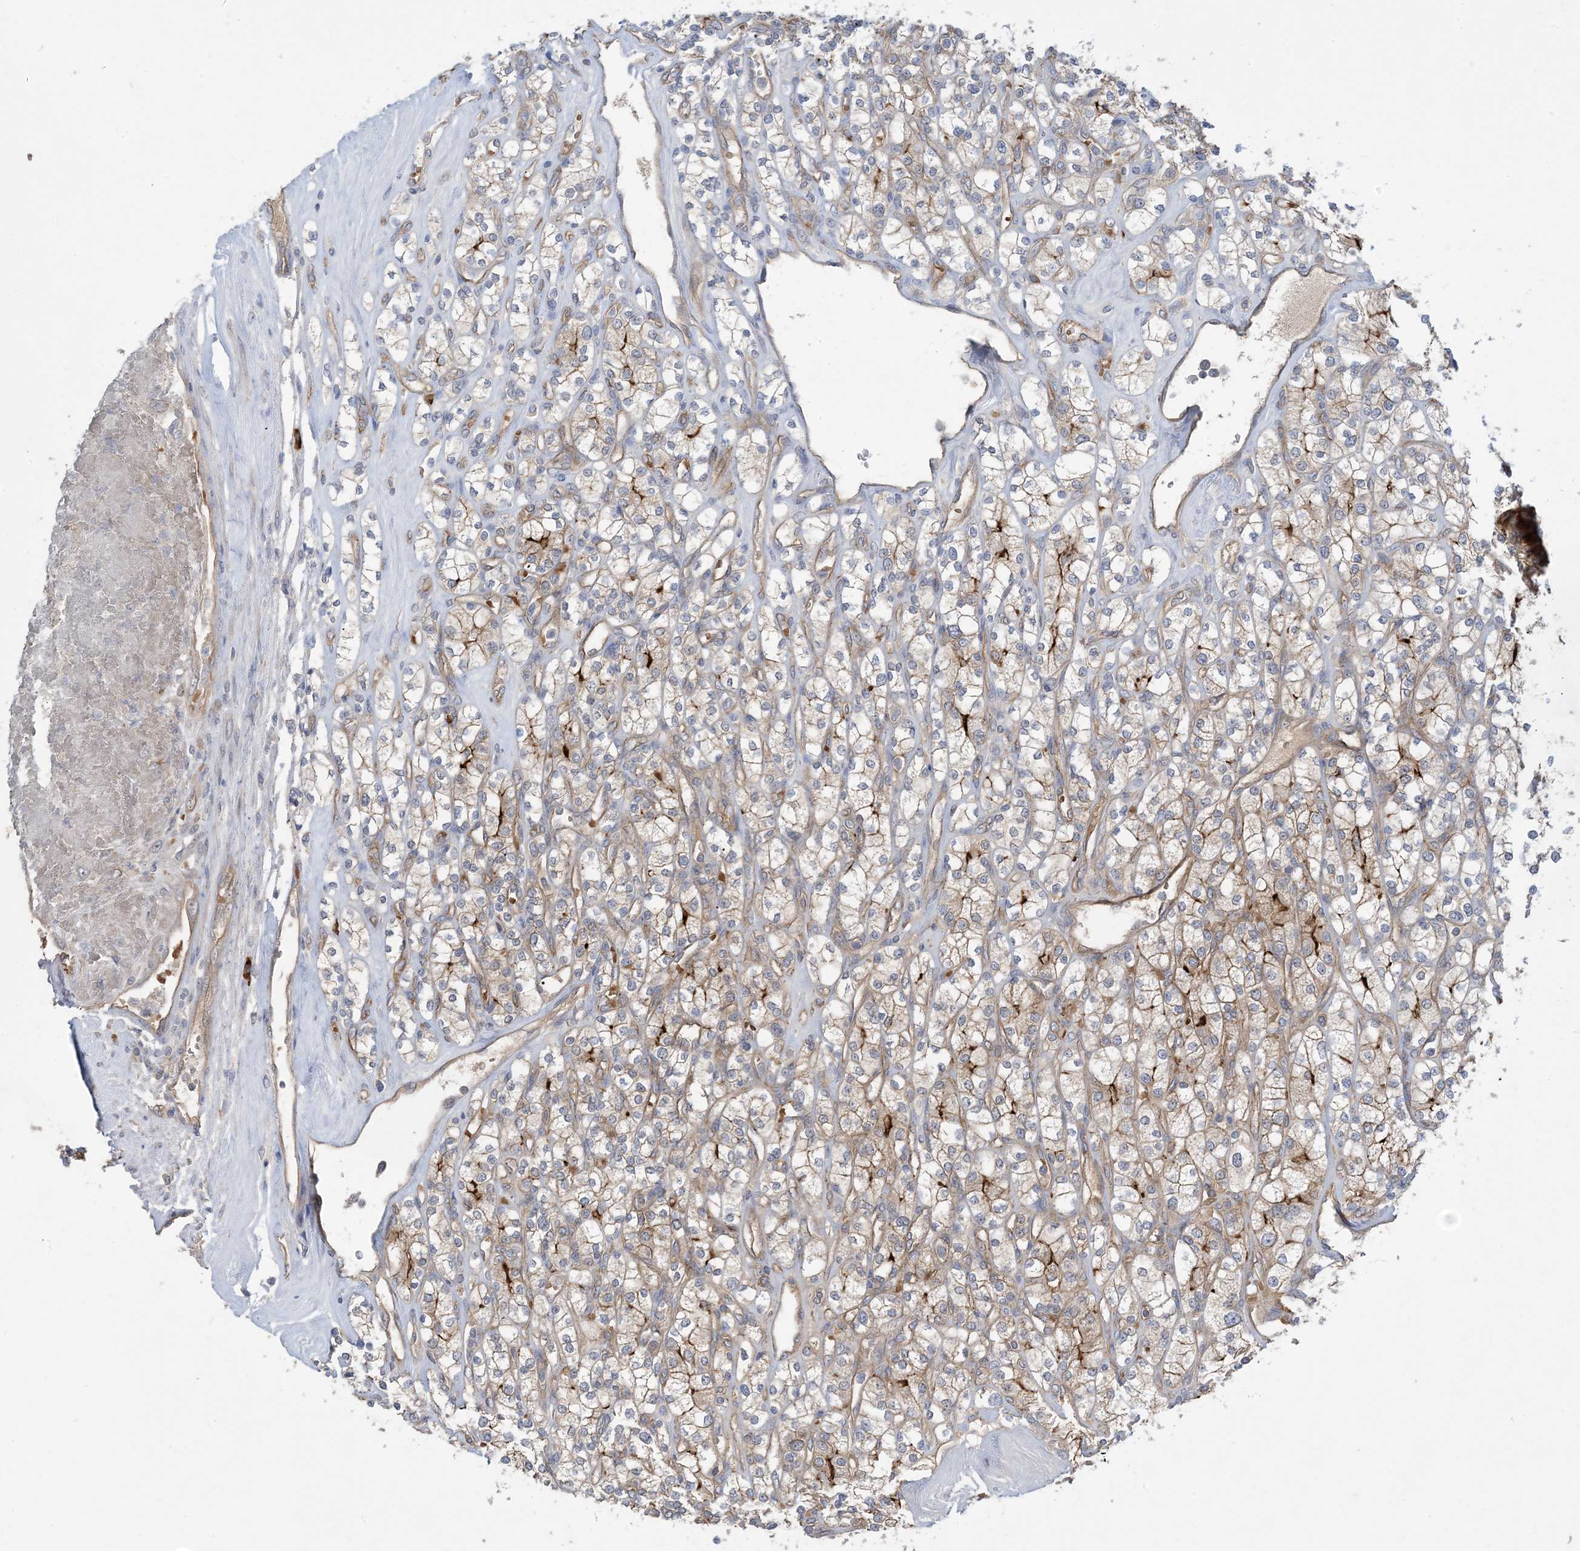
{"staining": {"intensity": "moderate", "quantity": "<25%", "location": "cytoplasmic/membranous"}, "tissue": "renal cancer", "cell_type": "Tumor cells", "image_type": "cancer", "snomed": [{"axis": "morphology", "description": "Adenocarcinoma, NOS"}, {"axis": "topography", "description": "Kidney"}], "caption": "Renal adenocarcinoma stained with a brown dye exhibits moderate cytoplasmic/membranous positive expression in about <25% of tumor cells.", "gene": "AOC1", "patient": {"sex": "male", "age": 77}}